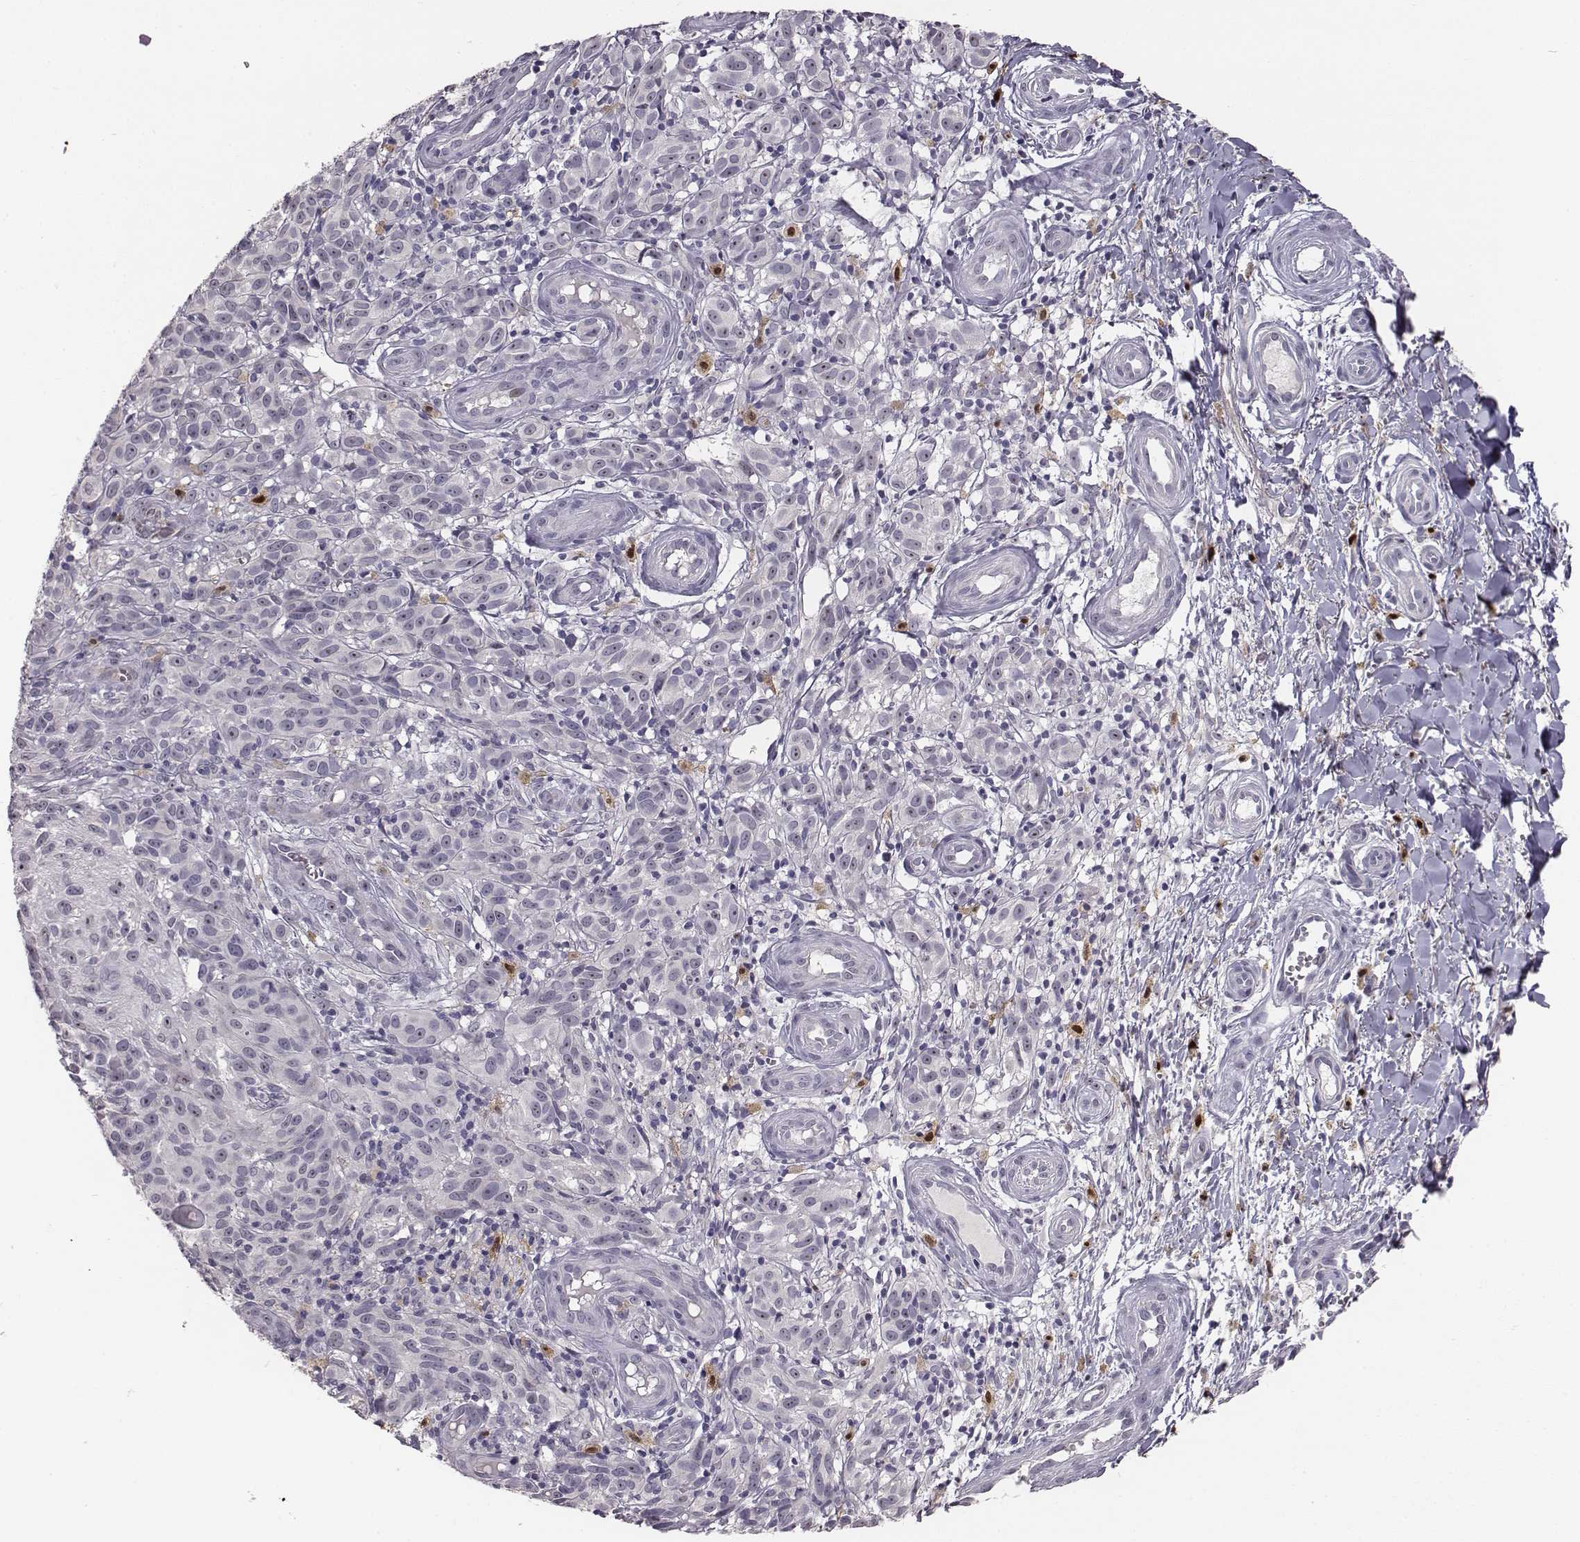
{"staining": {"intensity": "negative", "quantity": "none", "location": "none"}, "tissue": "melanoma", "cell_type": "Tumor cells", "image_type": "cancer", "snomed": [{"axis": "morphology", "description": "Malignant melanoma, NOS"}, {"axis": "topography", "description": "Skin"}], "caption": "Immunohistochemistry micrograph of human melanoma stained for a protein (brown), which exhibits no staining in tumor cells. The staining was performed using DAB to visualize the protein expression in brown, while the nuclei were stained in blue with hematoxylin (Magnification: 20x).", "gene": "NIFK", "patient": {"sex": "female", "age": 53}}